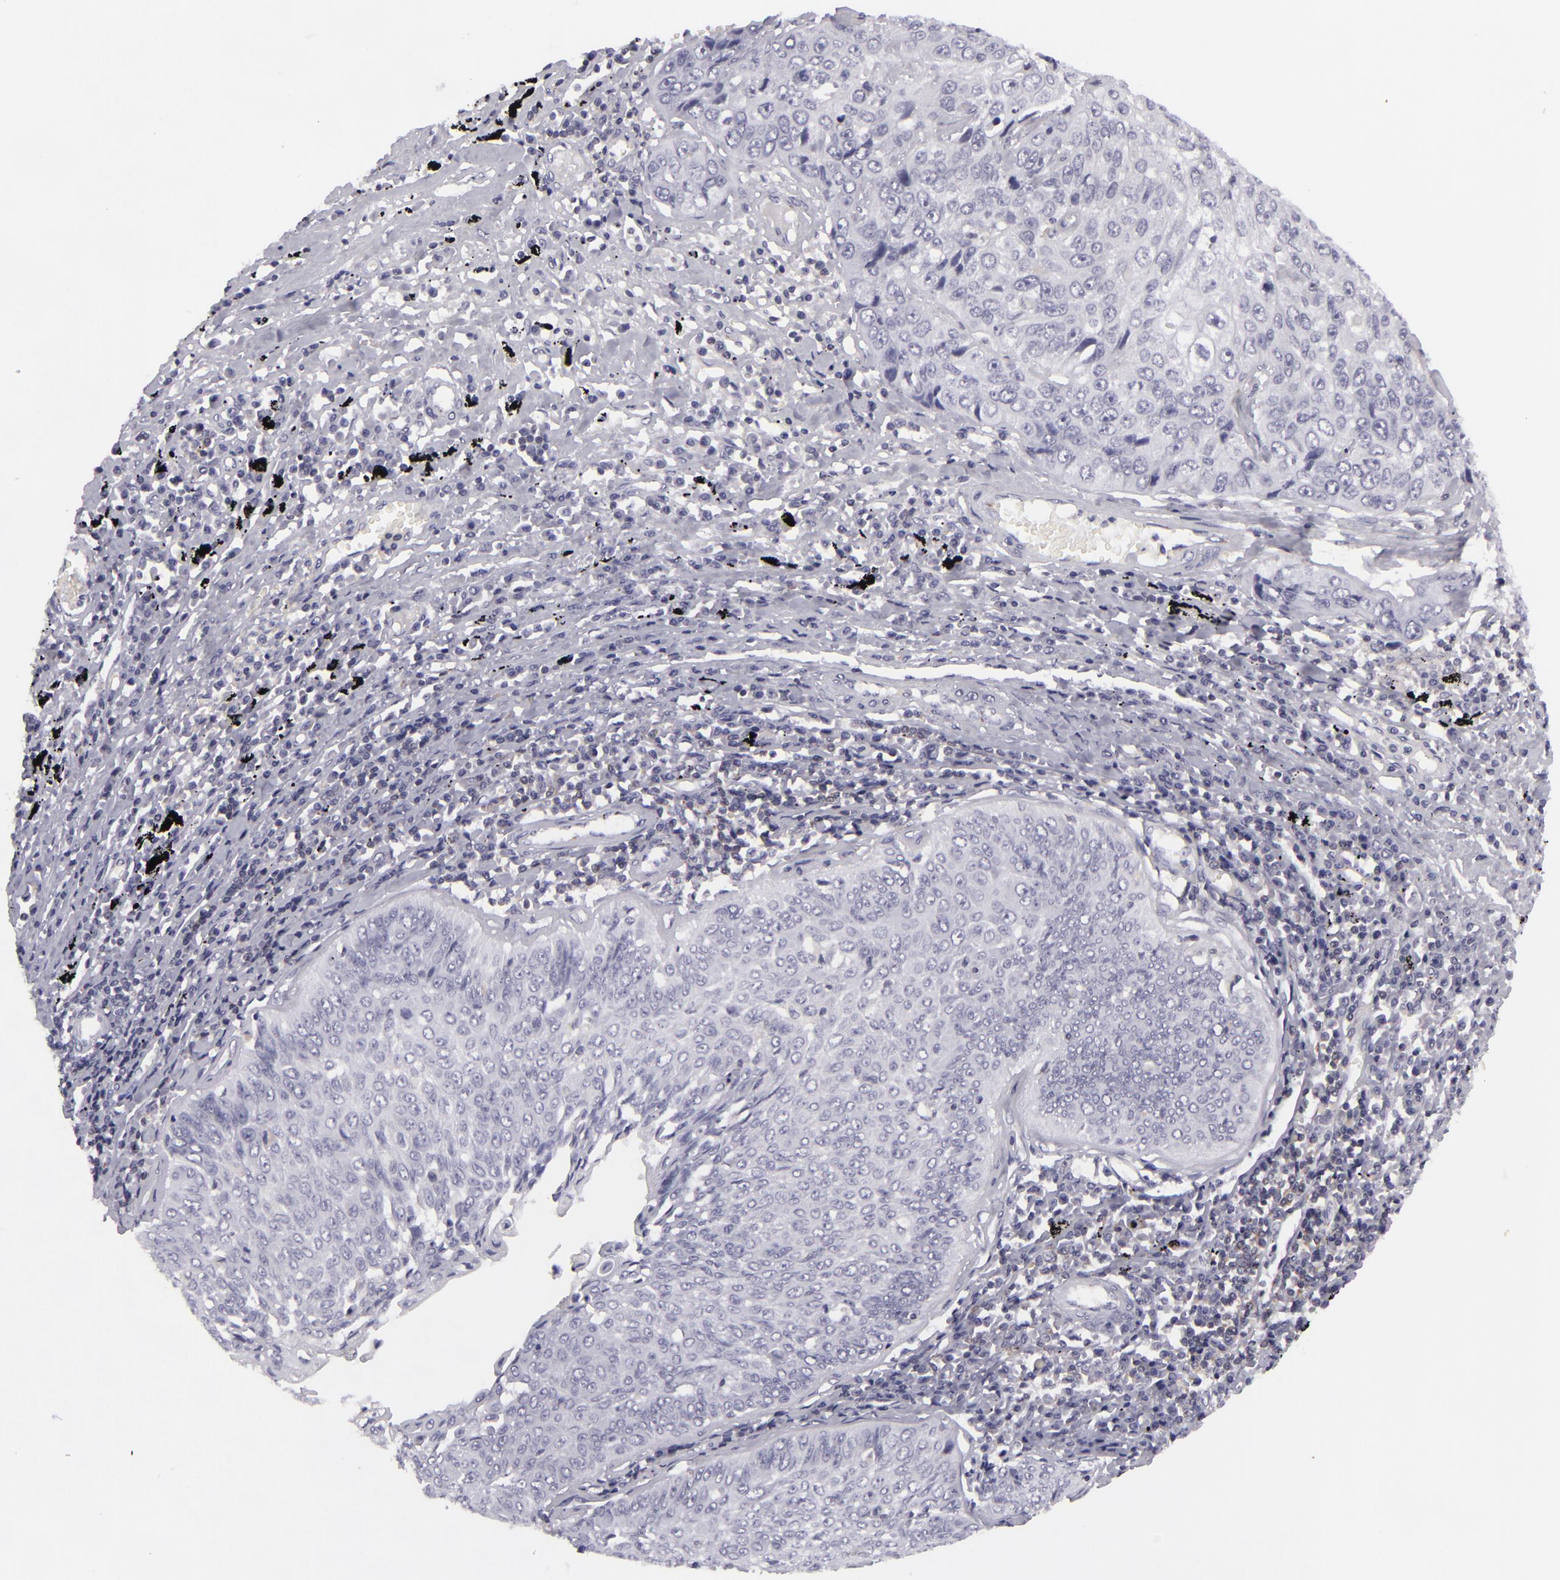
{"staining": {"intensity": "negative", "quantity": "none", "location": "none"}, "tissue": "lung cancer", "cell_type": "Tumor cells", "image_type": "cancer", "snomed": [{"axis": "morphology", "description": "Adenocarcinoma, NOS"}, {"axis": "topography", "description": "Lung"}], "caption": "This is a photomicrograph of immunohistochemistry (IHC) staining of lung cancer, which shows no staining in tumor cells.", "gene": "KCNAB2", "patient": {"sex": "male", "age": 60}}